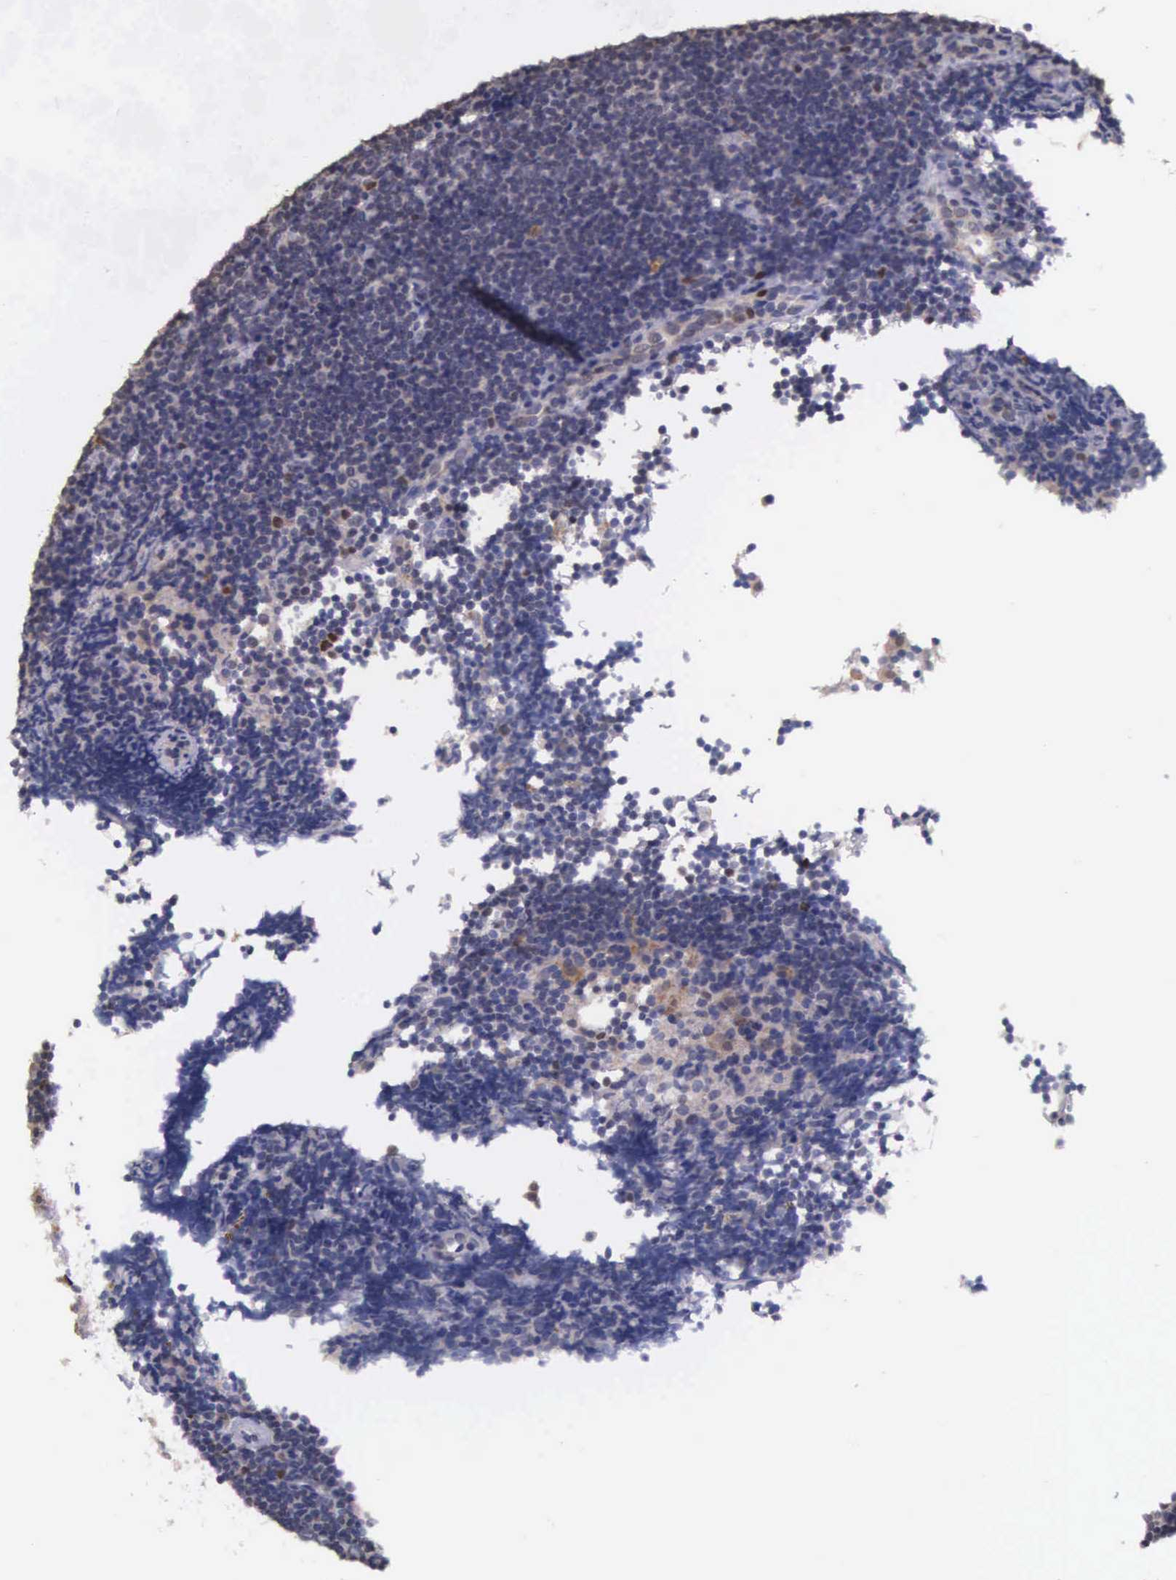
{"staining": {"intensity": "moderate", "quantity": "<25%", "location": "cytoplasmic/membranous,nuclear"}, "tissue": "lymphoma", "cell_type": "Tumor cells", "image_type": "cancer", "snomed": [{"axis": "morphology", "description": "Malignant lymphoma, non-Hodgkin's type, Low grade"}, {"axis": "topography", "description": "Lymph node"}], "caption": "This histopathology image displays IHC staining of human lymphoma, with low moderate cytoplasmic/membranous and nuclear staining in approximately <25% of tumor cells.", "gene": "CDC45", "patient": {"sex": "female", "age": 51}}